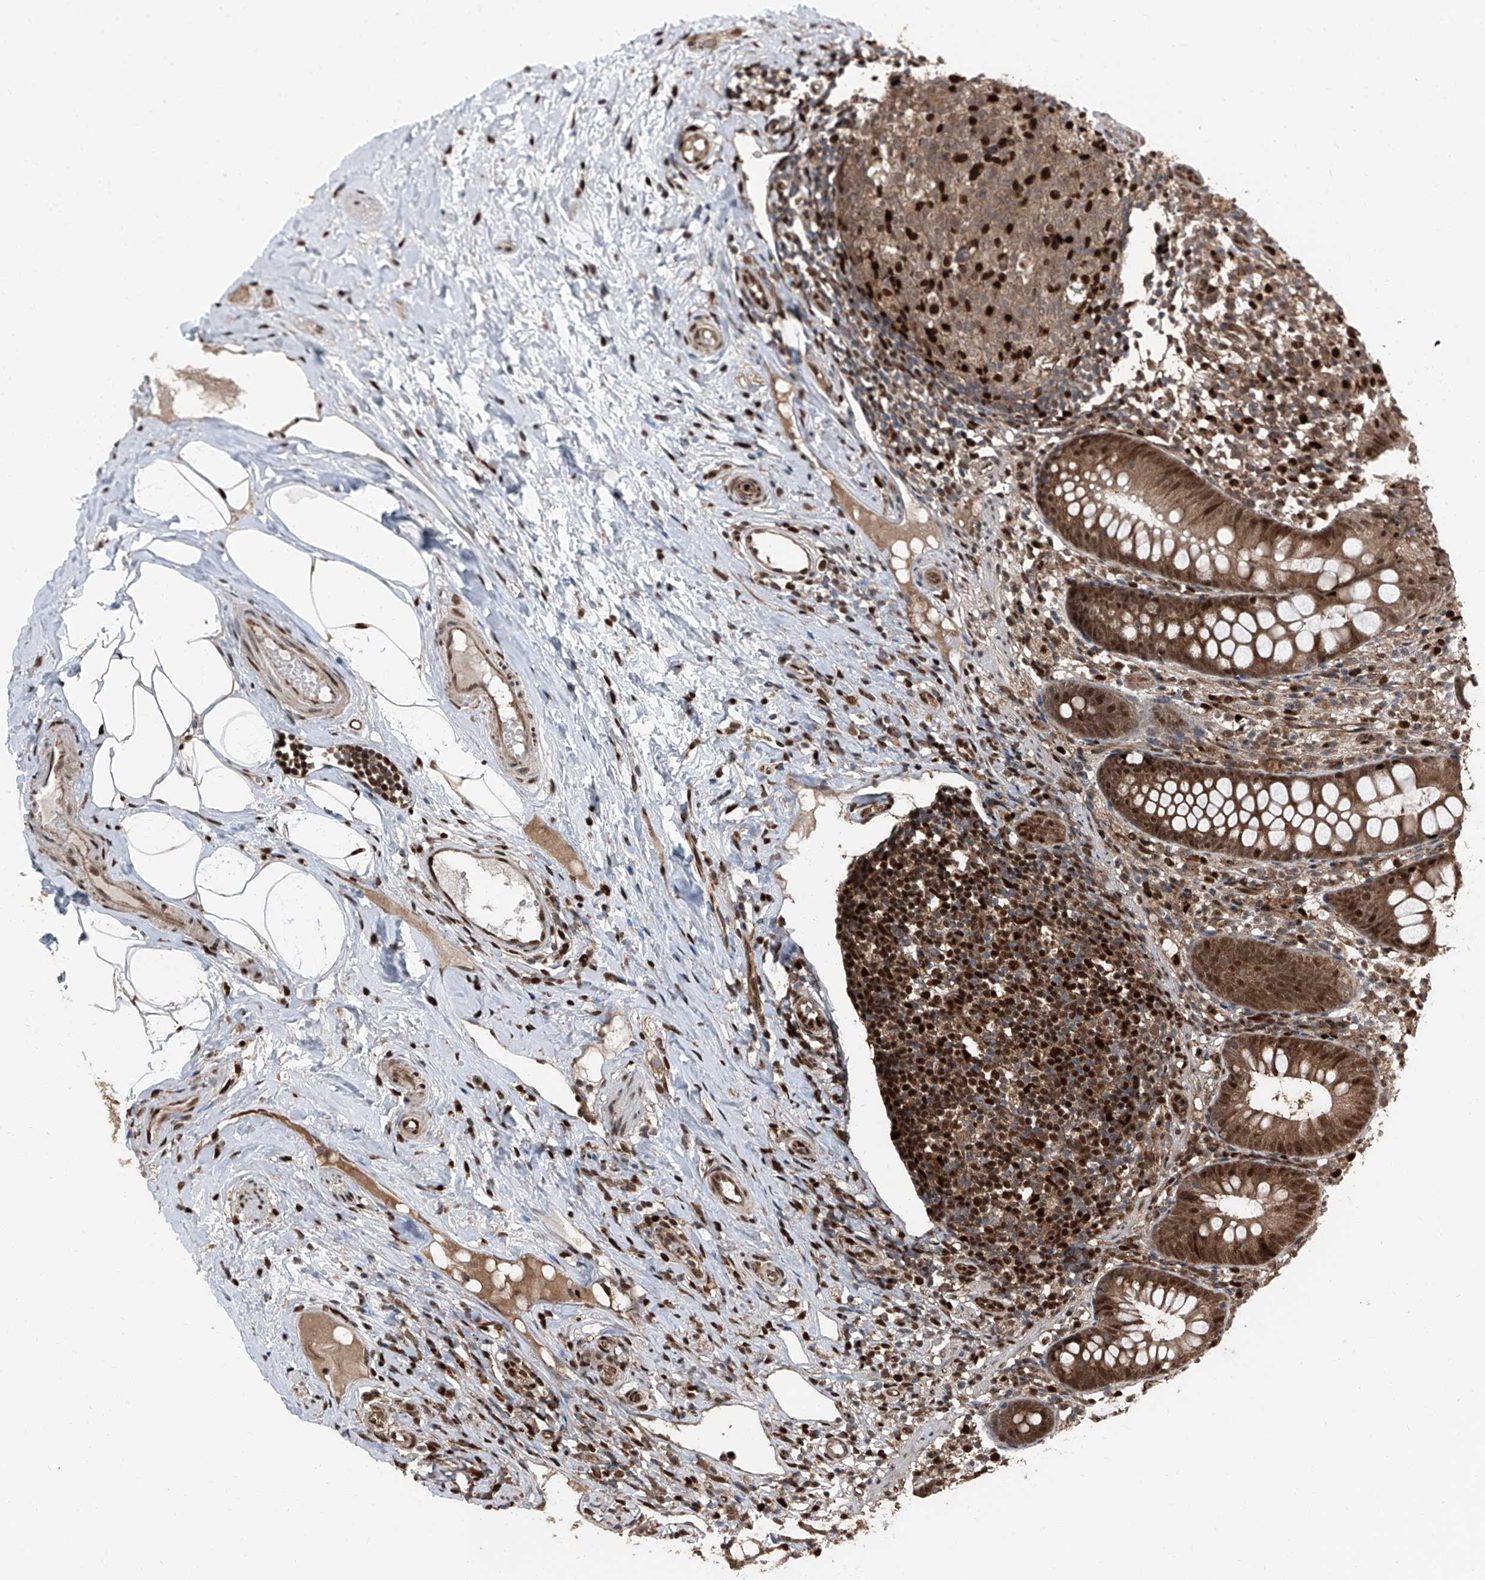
{"staining": {"intensity": "strong", "quantity": ">75%", "location": "cytoplasmic/membranous,nuclear"}, "tissue": "appendix", "cell_type": "Glandular cells", "image_type": "normal", "snomed": [{"axis": "morphology", "description": "Normal tissue, NOS"}, {"axis": "topography", "description": "Appendix"}], "caption": "Benign appendix reveals strong cytoplasmic/membranous,nuclear staining in about >75% of glandular cells, visualized by immunohistochemistry. The staining was performed using DAB to visualize the protein expression in brown, while the nuclei were stained in blue with hematoxylin (Magnification: 20x).", "gene": "FKBP5", "patient": {"sex": "female", "age": 20}}